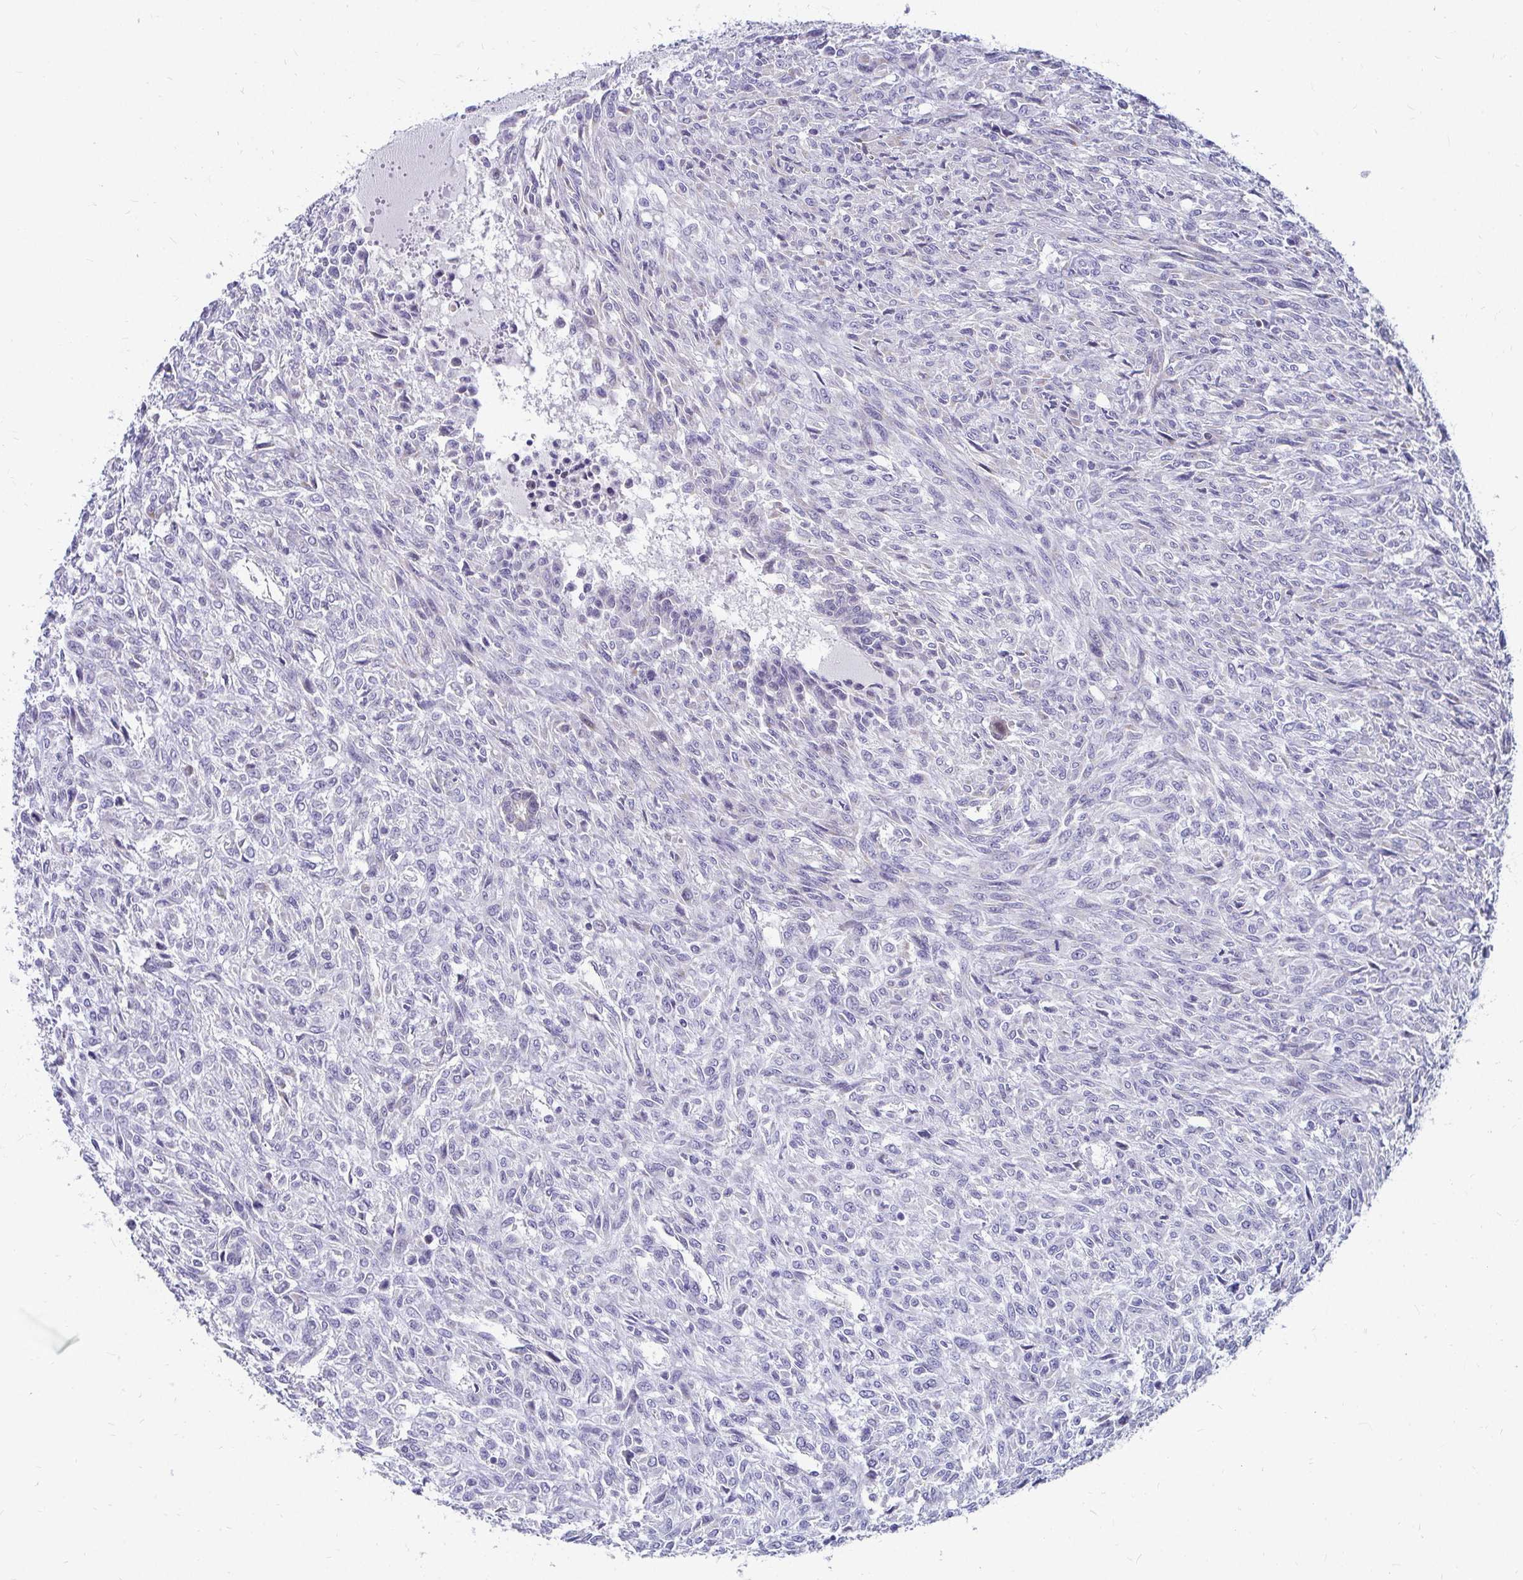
{"staining": {"intensity": "negative", "quantity": "none", "location": "none"}, "tissue": "renal cancer", "cell_type": "Tumor cells", "image_type": "cancer", "snomed": [{"axis": "morphology", "description": "Adenocarcinoma, NOS"}, {"axis": "topography", "description": "Kidney"}], "caption": "High power microscopy image of an IHC histopathology image of renal cancer, revealing no significant staining in tumor cells.", "gene": "EXOC5", "patient": {"sex": "male", "age": 58}}